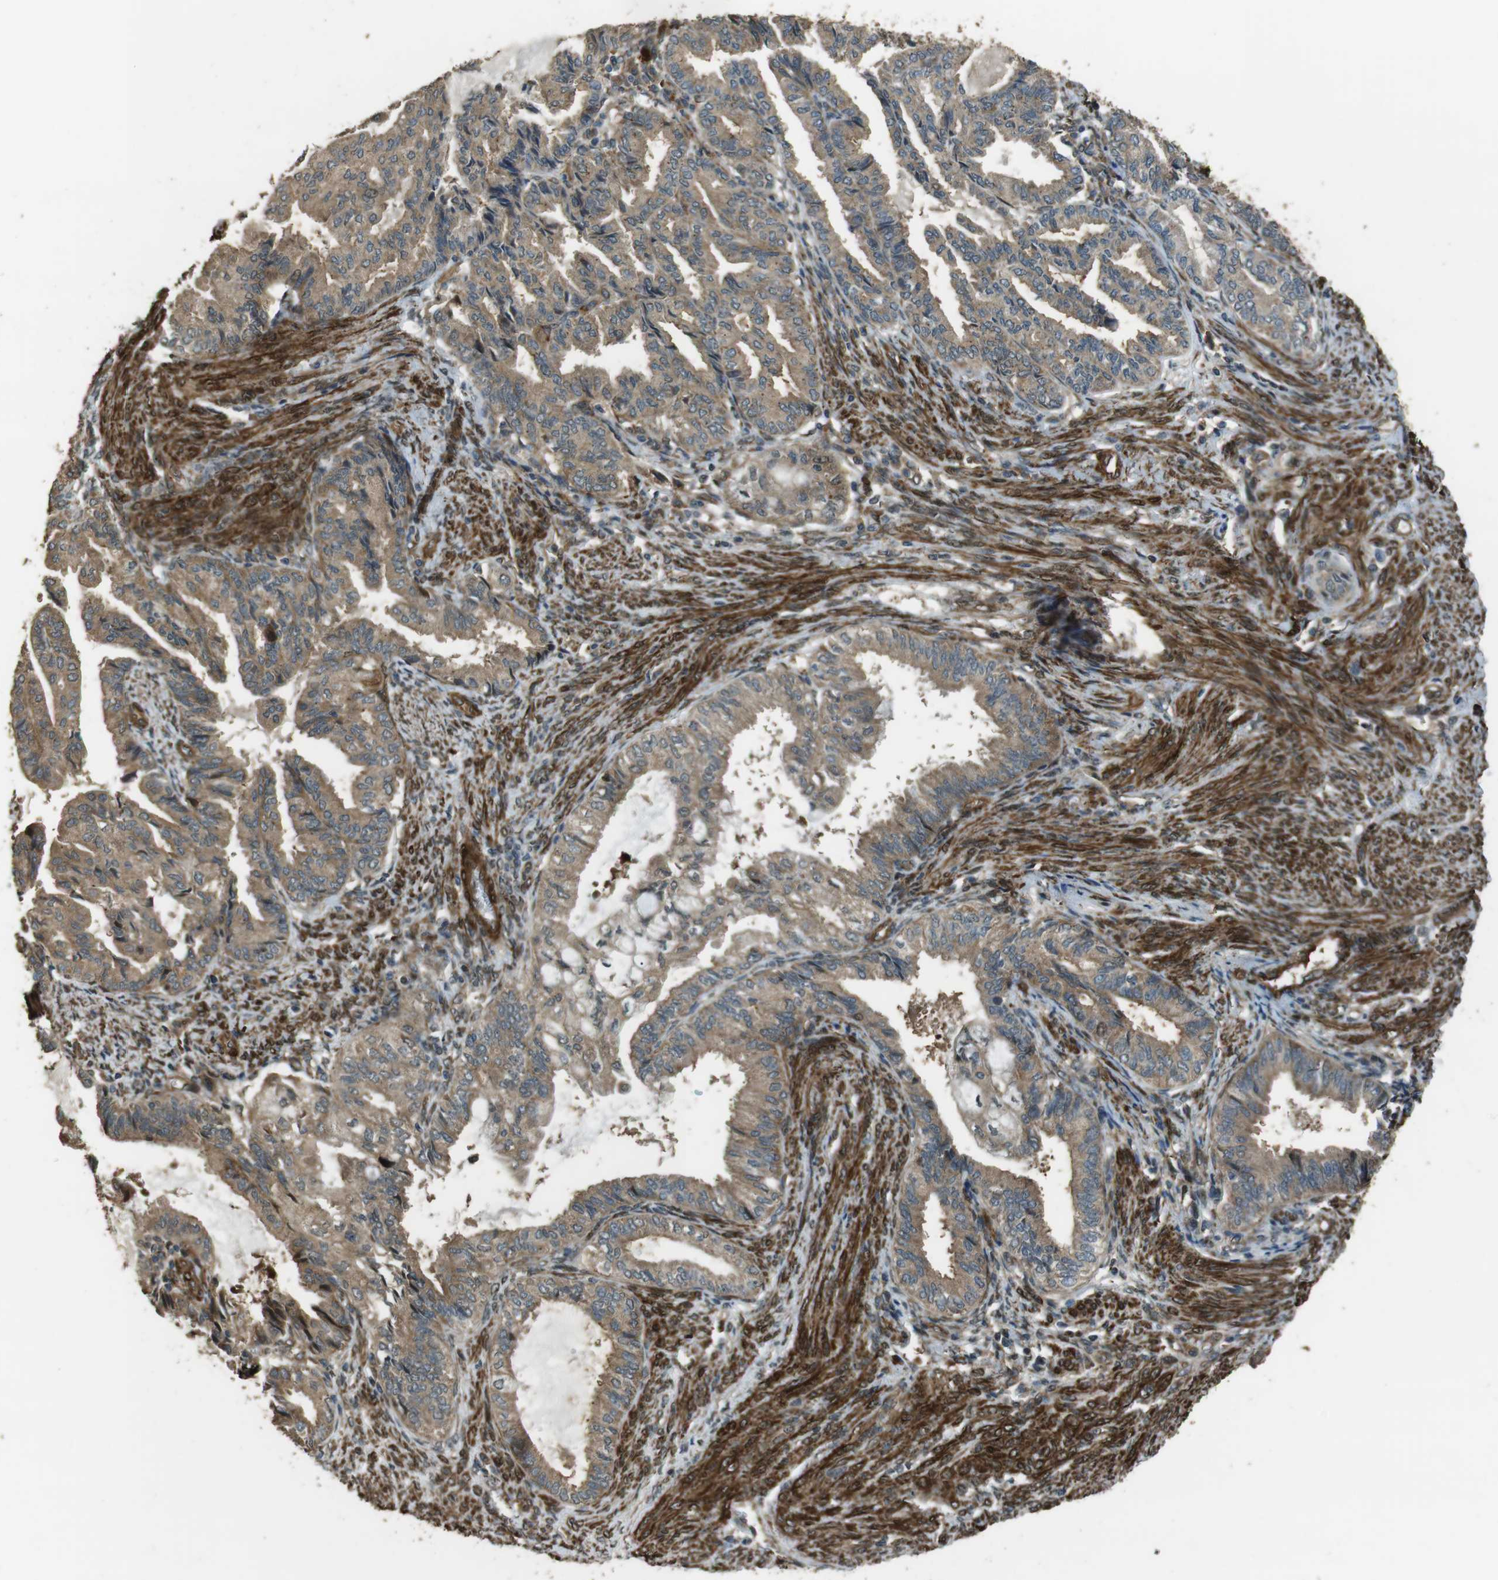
{"staining": {"intensity": "moderate", "quantity": ">75%", "location": "cytoplasmic/membranous"}, "tissue": "endometrial cancer", "cell_type": "Tumor cells", "image_type": "cancer", "snomed": [{"axis": "morphology", "description": "Adenocarcinoma, NOS"}, {"axis": "topography", "description": "Endometrium"}], "caption": "Tumor cells exhibit medium levels of moderate cytoplasmic/membranous positivity in about >75% of cells in endometrial adenocarcinoma. (DAB (3,3'-diaminobenzidine) = brown stain, brightfield microscopy at high magnification).", "gene": "MSRB3", "patient": {"sex": "female", "age": 86}}